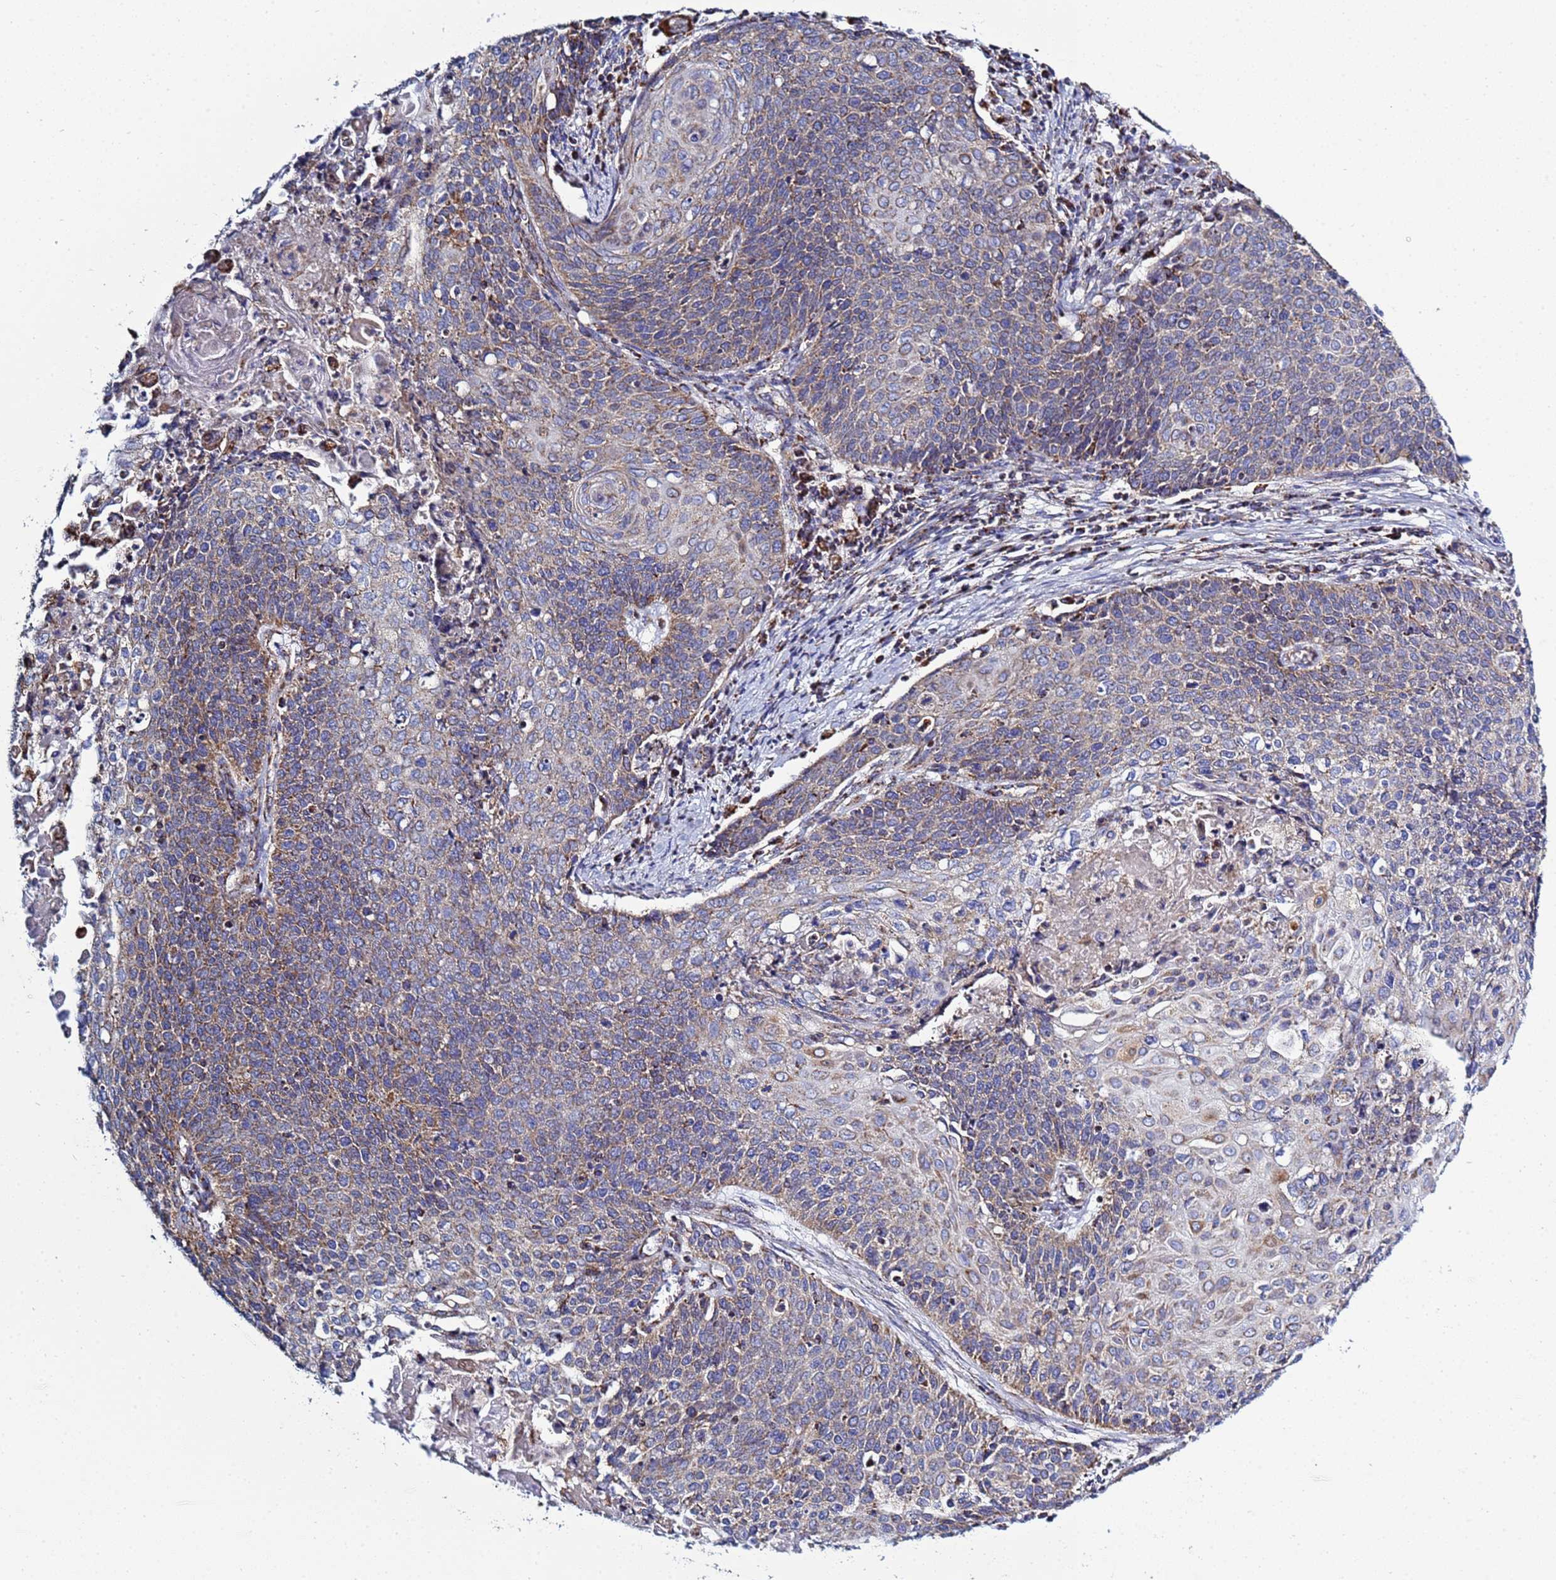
{"staining": {"intensity": "weak", "quantity": "25%-75%", "location": "cytoplasmic/membranous"}, "tissue": "cervical cancer", "cell_type": "Tumor cells", "image_type": "cancer", "snomed": [{"axis": "morphology", "description": "Squamous cell carcinoma, NOS"}, {"axis": "topography", "description": "Cervix"}], "caption": "An image of human cervical cancer (squamous cell carcinoma) stained for a protein demonstrates weak cytoplasmic/membranous brown staining in tumor cells. (brown staining indicates protein expression, while blue staining denotes nuclei).", "gene": "COQ4", "patient": {"sex": "female", "age": 39}}